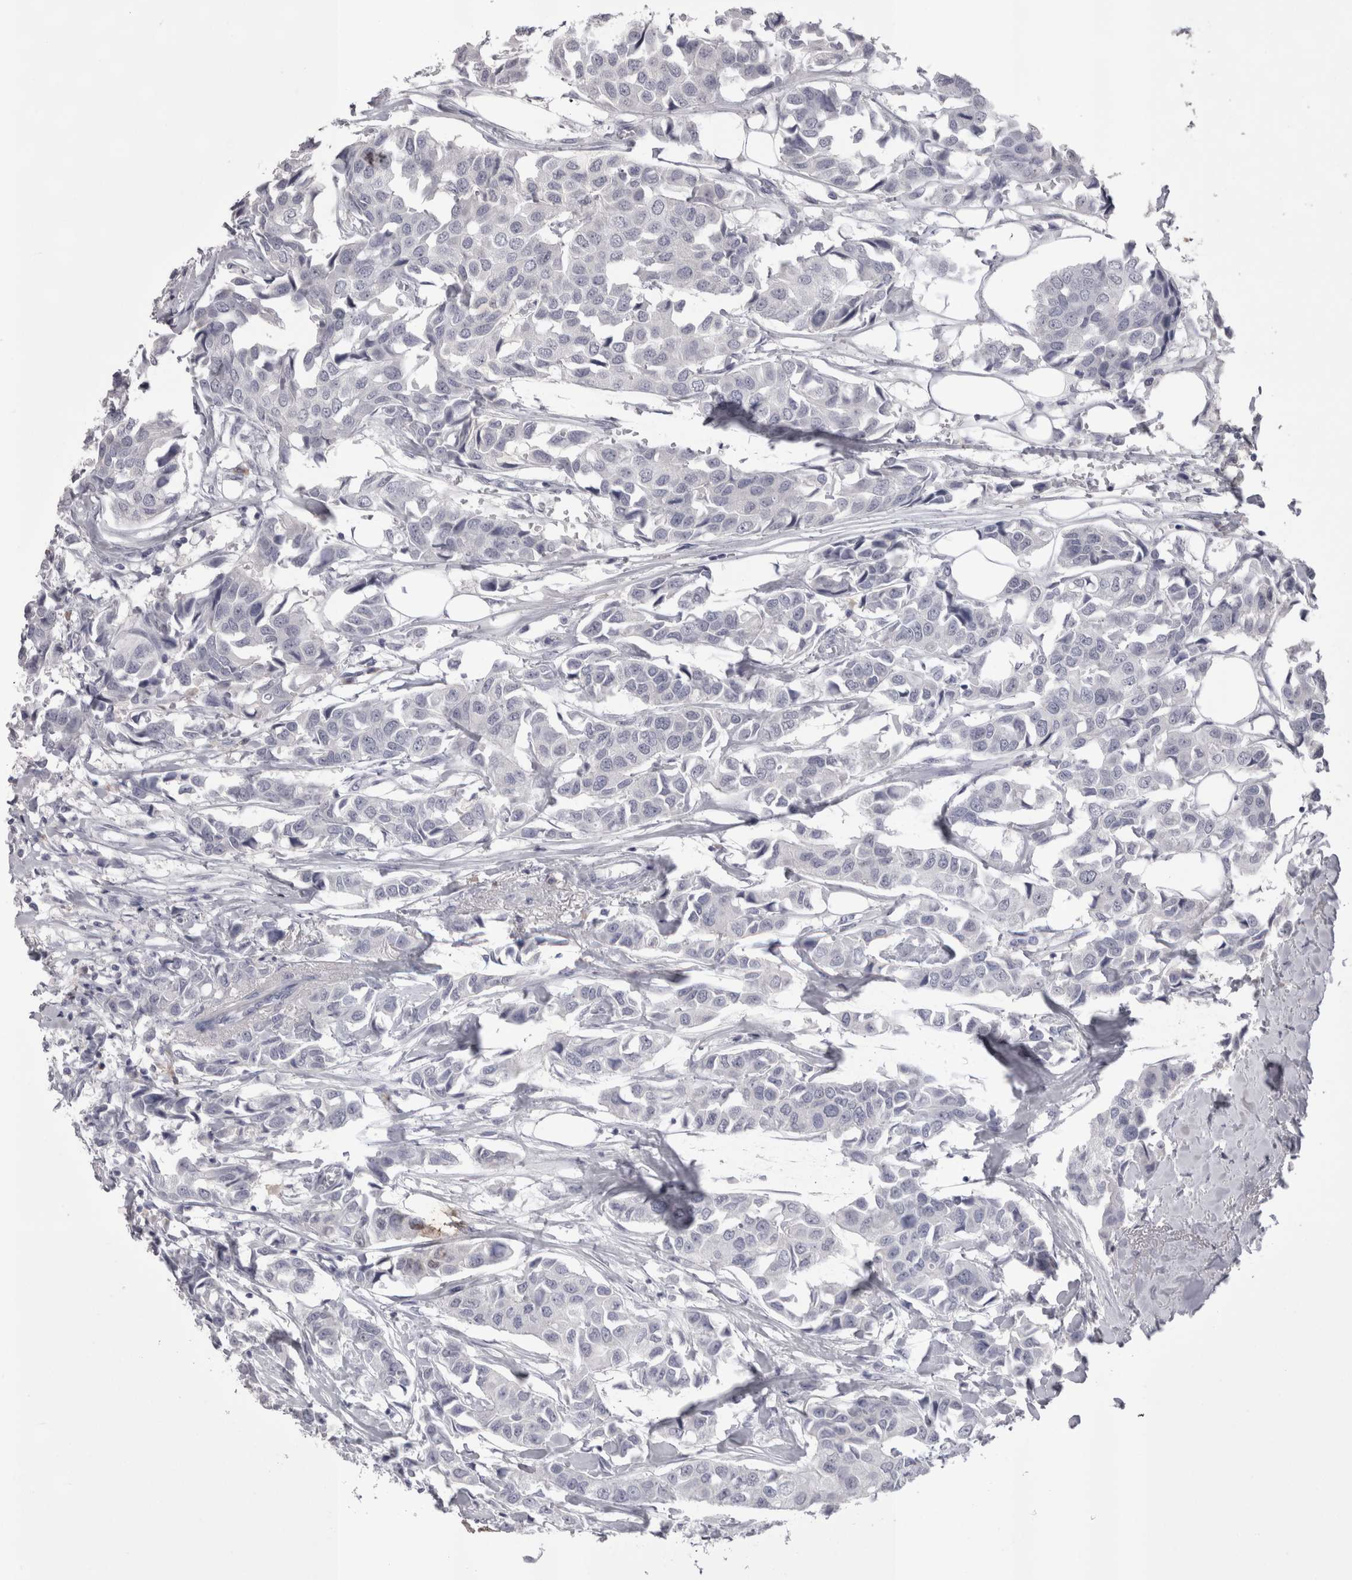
{"staining": {"intensity": "negative", "quantity": "none", "location": "none"}, "tissue": "breast cancer", "cell_type": "Tumor cells", "image_type": "cancer", "snomed": [{"axis": "morphology", "description": "Duct carcinoma"}, {"axis": "topography", "description": "Breast"}], "caption": "The immunohistochemistry (IHC) micrograph has no significant expression in tumor cells of infiltrating ductal carcinoma (breast) tissue.", "gene": "LAX1", "patient": {"sex": "female", "age": 80}}